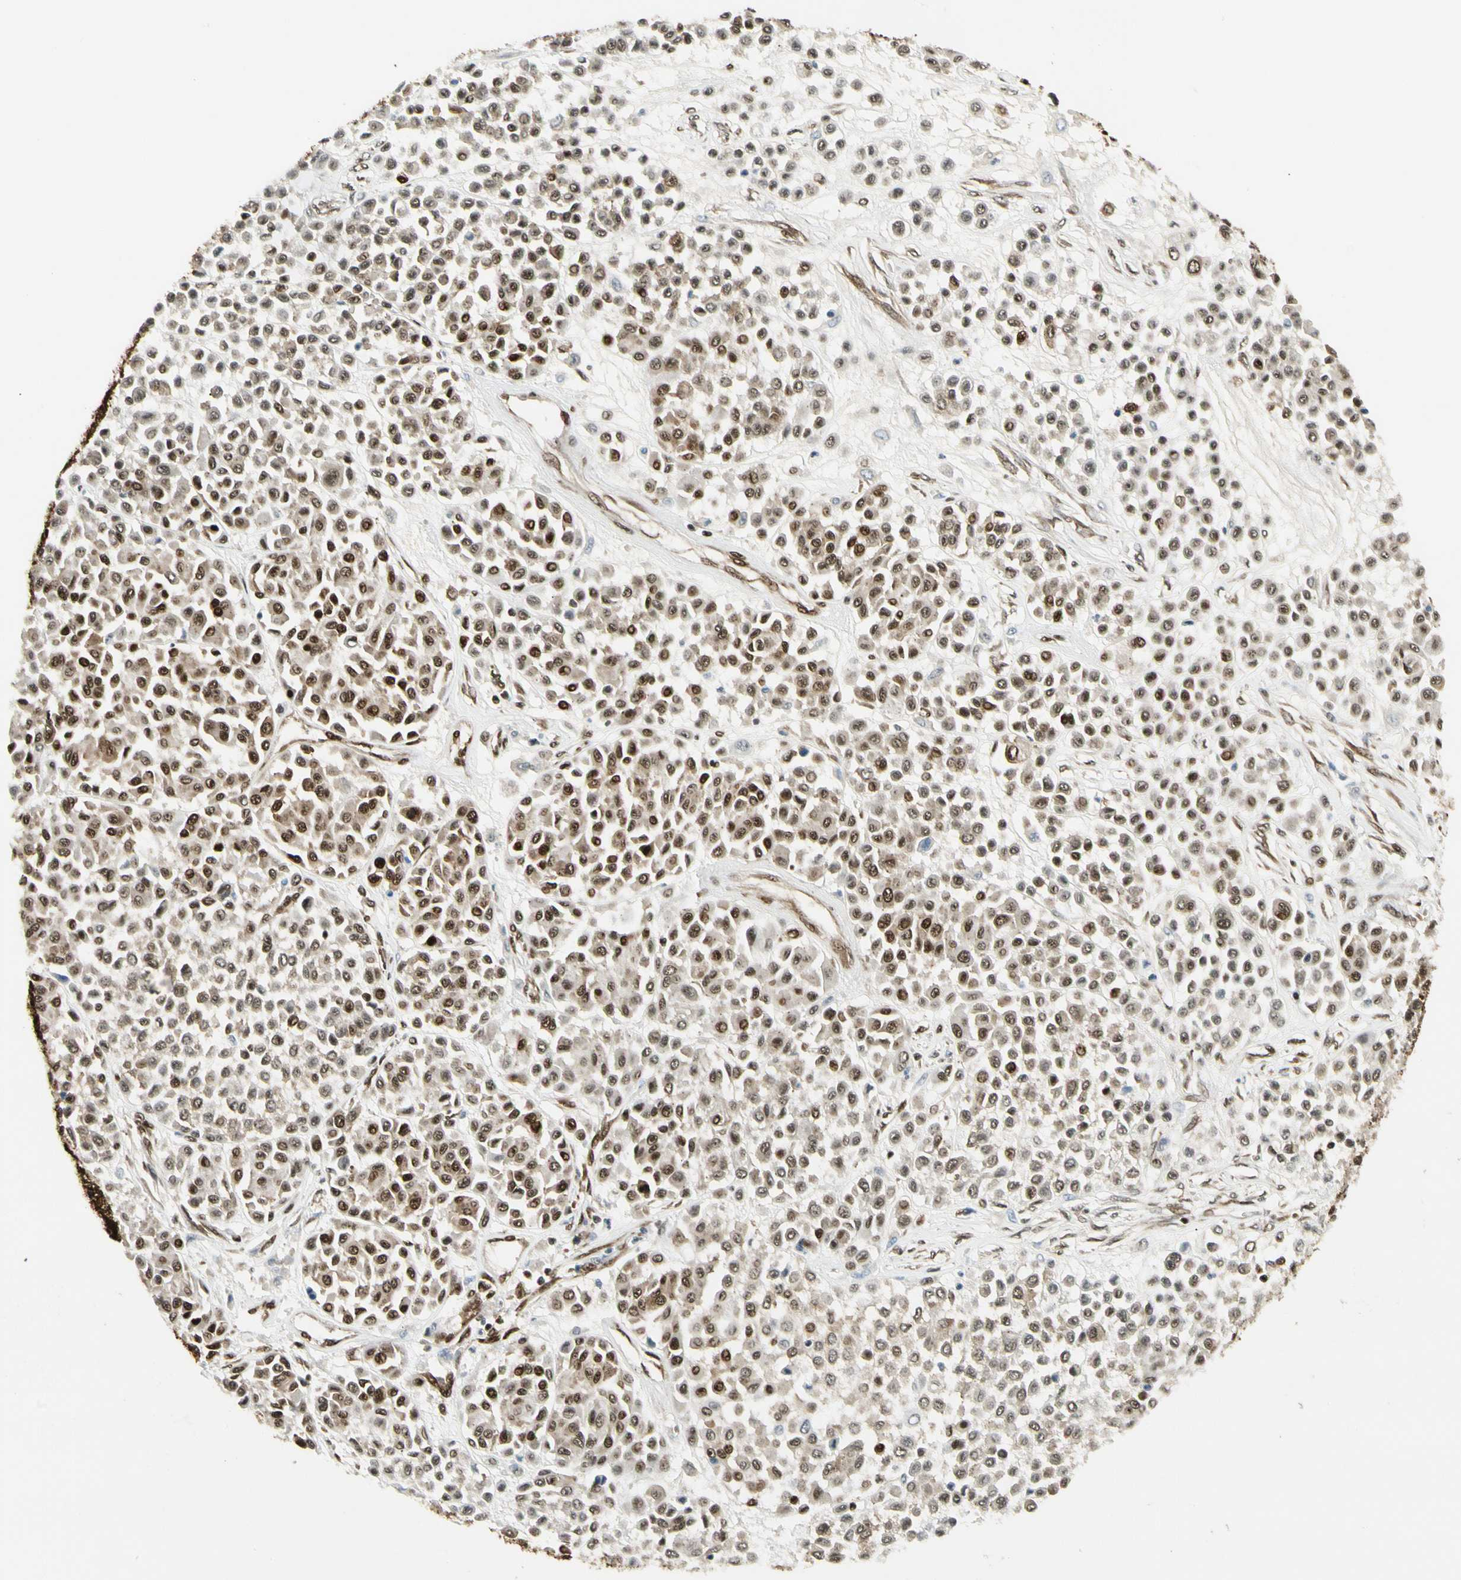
{"staining": {"intensity": "strong", "quantity": ">75%", "location": "cytoplasmic/membranous,nuclear"}, "tissue": "melanoma", "cell_type": "Tumor cells", "image_type": "cancer", "snomed": [{"axis": "morphology", "description": "Malignant melanoma, Metastatic site"}, {"axis": "topography", "description": "Soft tissue"}], "caption": "Approximately >75% of tumor cells in malignant melanoma (metastatic site) show strong cytoplasmic/membranous and nuclear protein expression as visualized by brown immunohistochemical staining.", "gene": "FUS", "patient": {"sex": "male", "age": 41}}